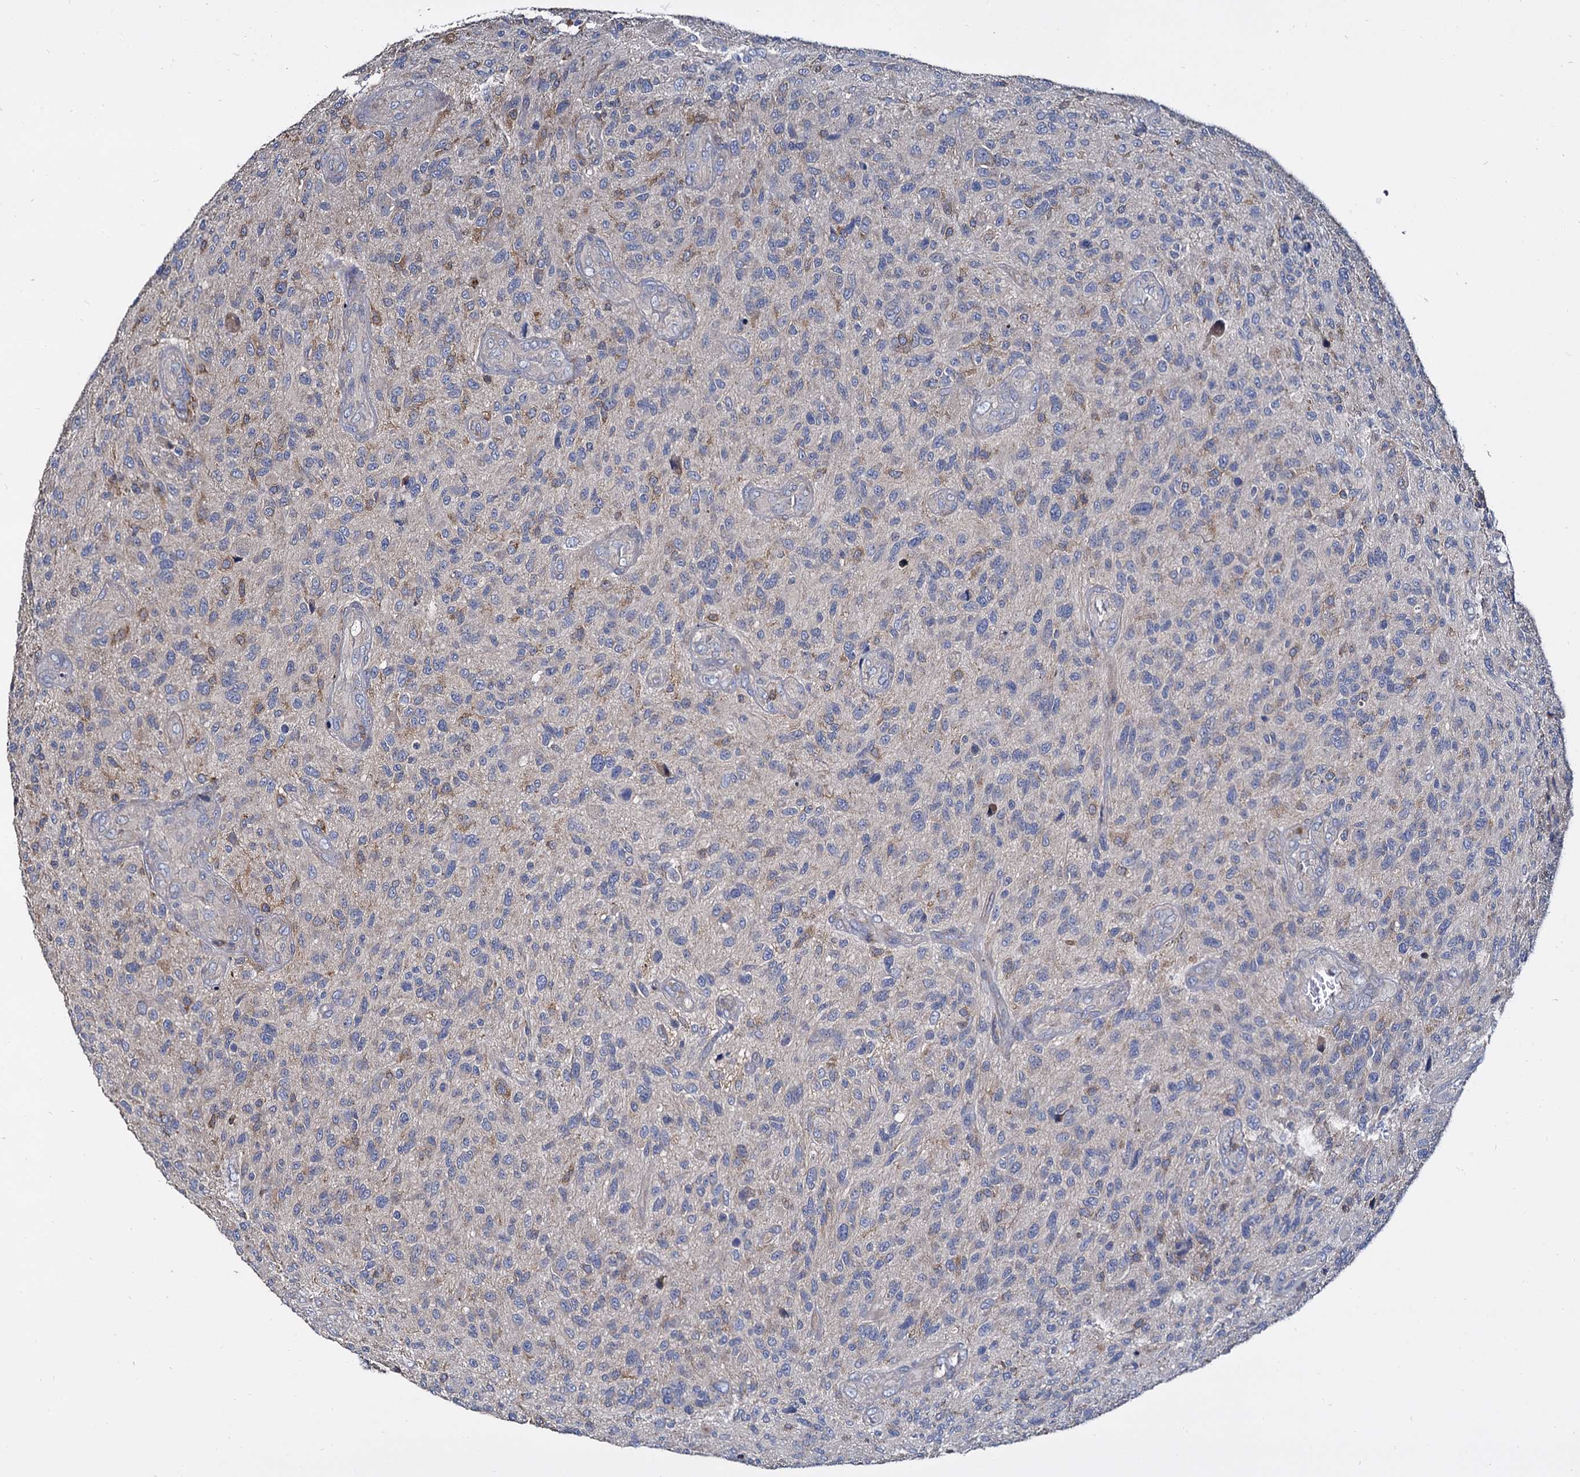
{"staining": {"intensity": "negative", "quantity": "none", "location": "none"}, "tissue": "glioma", "cell_type": "Tumor cells", "image_type": "cancer", "snomed": [{"axis": "morphology", "description": "Glioma, malignant, High grade"}, {"axis": "topography", "description": "Brain"}], "caption": "Human malignant glioma (high-grade) stained for a protein using immunohistochemistry exhibits no positivity in tumor cells.", "gene": "ANKRD13A", "patient": {"sex": "male", "age": 47}}